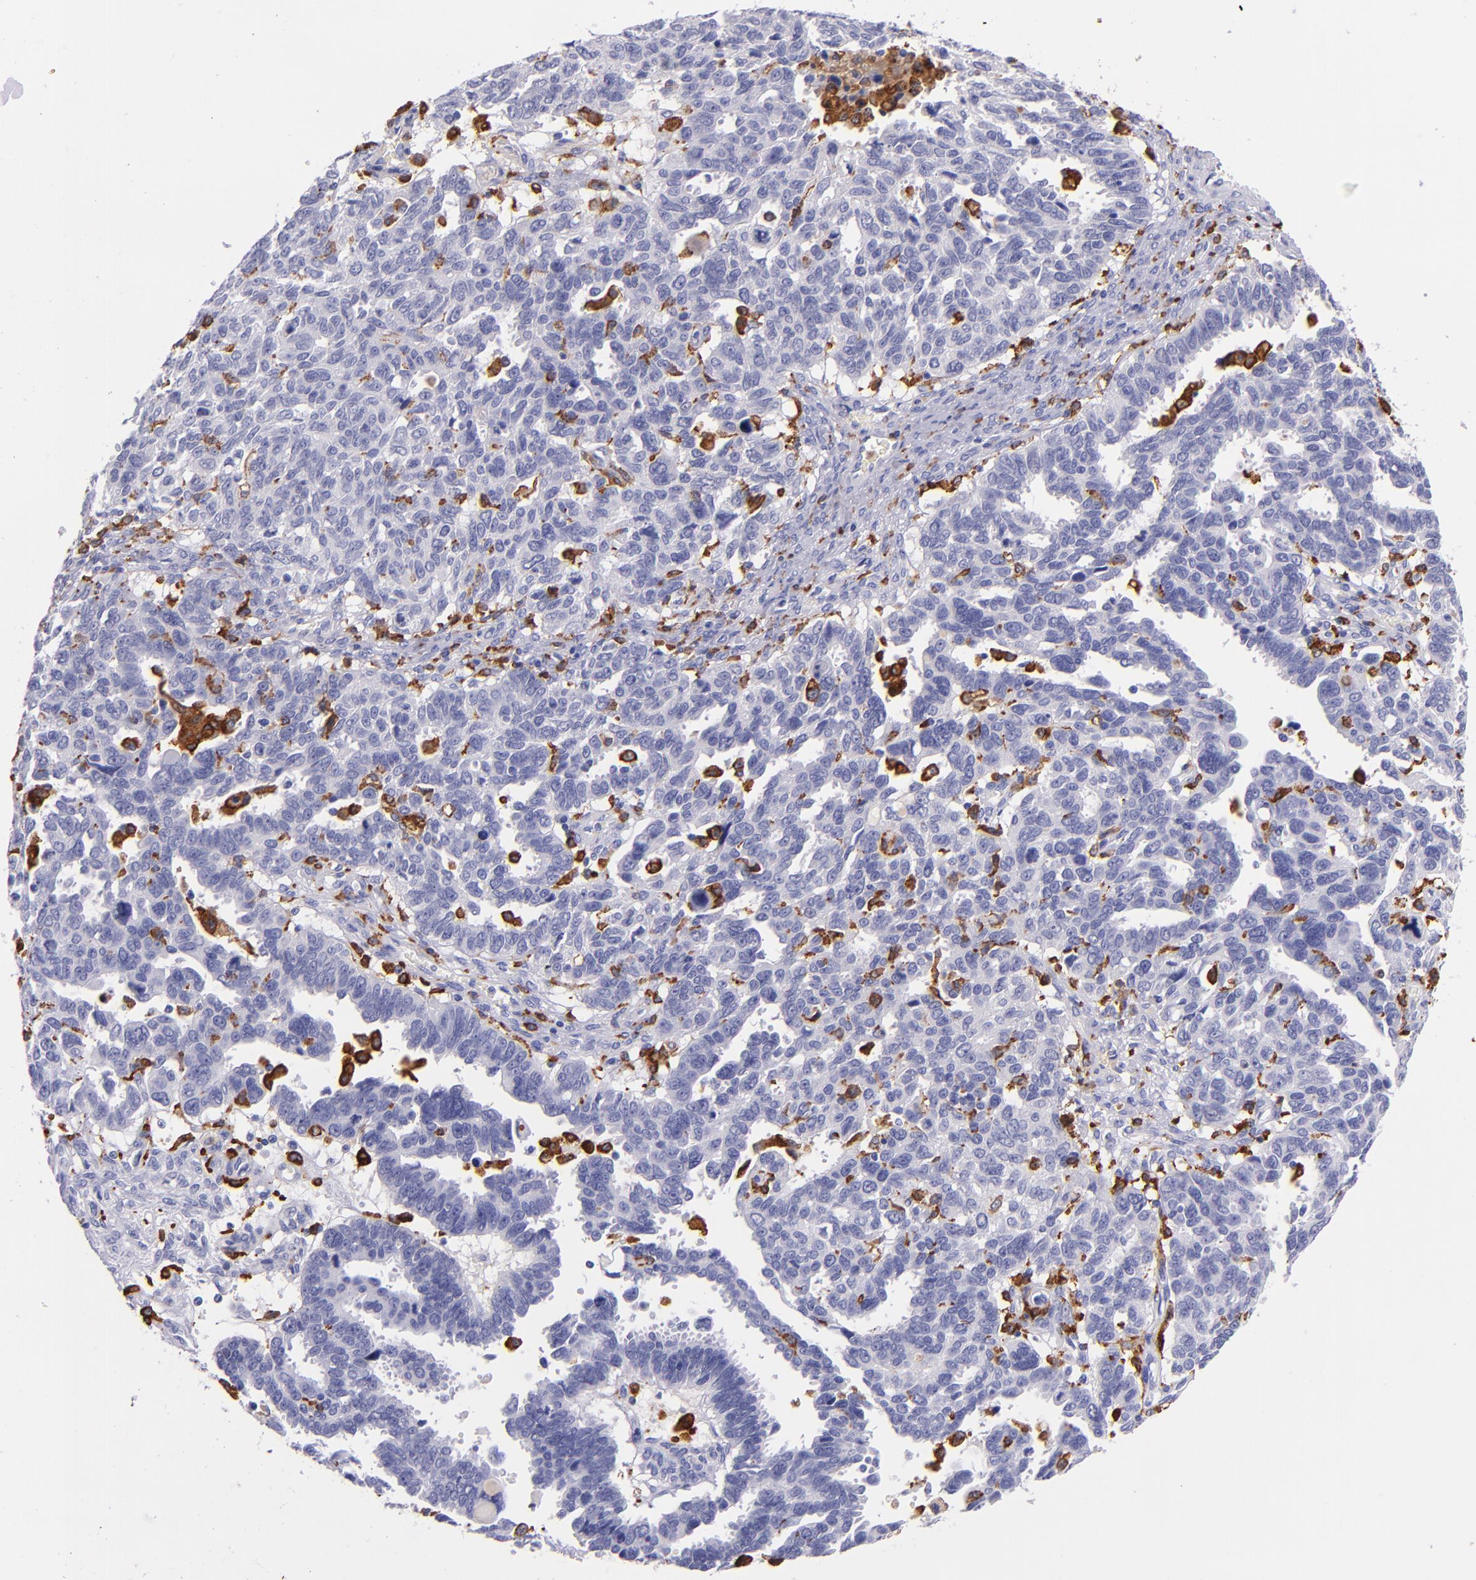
{"staining": {"intensity": "negative", "quantity": "none", "location": "none"}, "tissue": "ovarian cancer", "cell_type": "Tumor cells", "image_type": "cancer", "snomed": [{"axis": "morphology", "description": "Carcinoma, endometroid"}, {"axis": "morphology", "description": "Cystadenocarcinoma, serous, NOS"}, {"axis": "topography", "description": "Ovary"}], "caption": "The micrograph displays no significant staining in tumor cells of endometroid carcinoma (ovarian).", "gene": "CD163", "patient": {"sex": "female", "age": 45}}